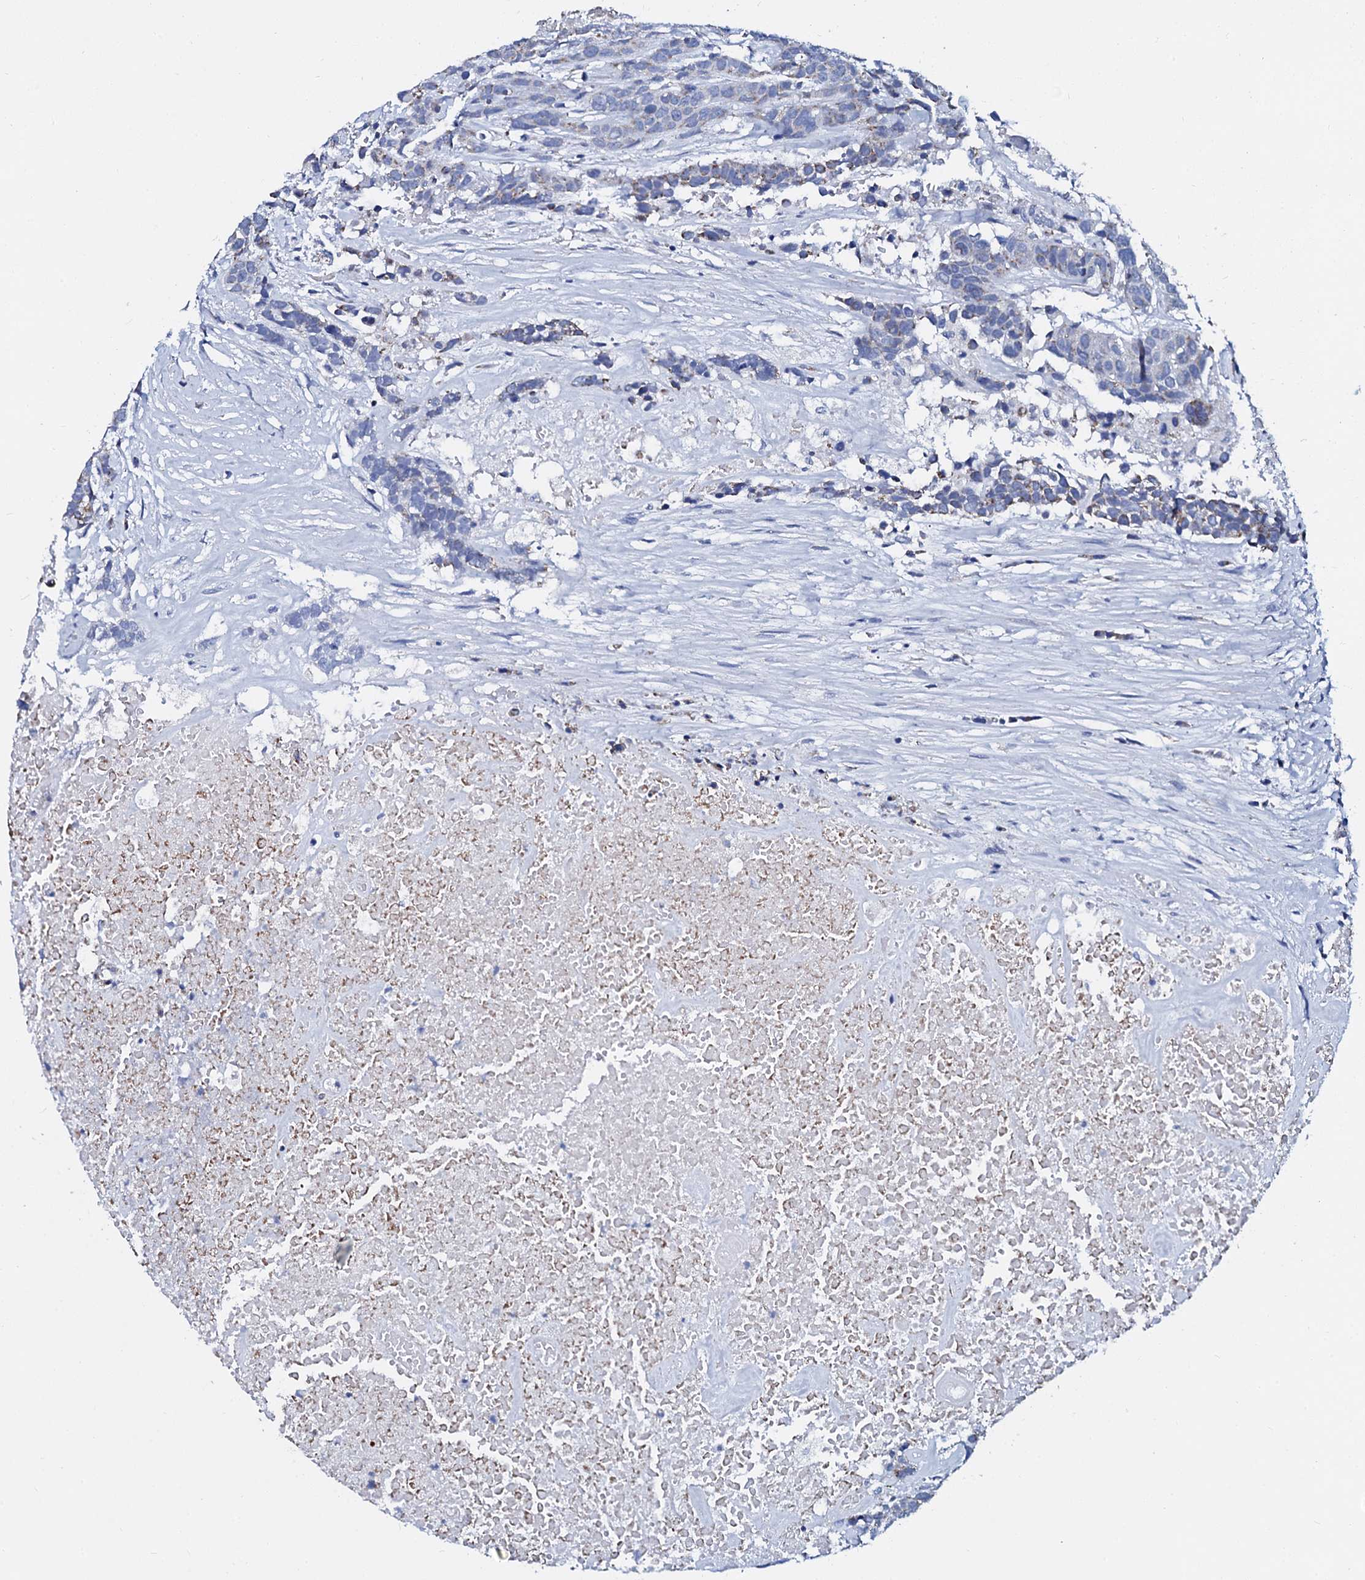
{"staining": {"intensity": "negative", "quantity": "none", "location": "none"}, "tissue": "head and neck cancer", "cell_type": "Tumor cells", "image_type": "cancer", "snomed": [{"axis": "morphology", "description": "Squamous cell carcinoma, NOS"}, {"axis": "topography", "description": "Head-Neck"}], "caption": "The photomicrograph shows no significant positivity in tumor cells of head and neck cancer.", "gene": "SLC37A4", "patient": {"sex": "male", "age": 66}}